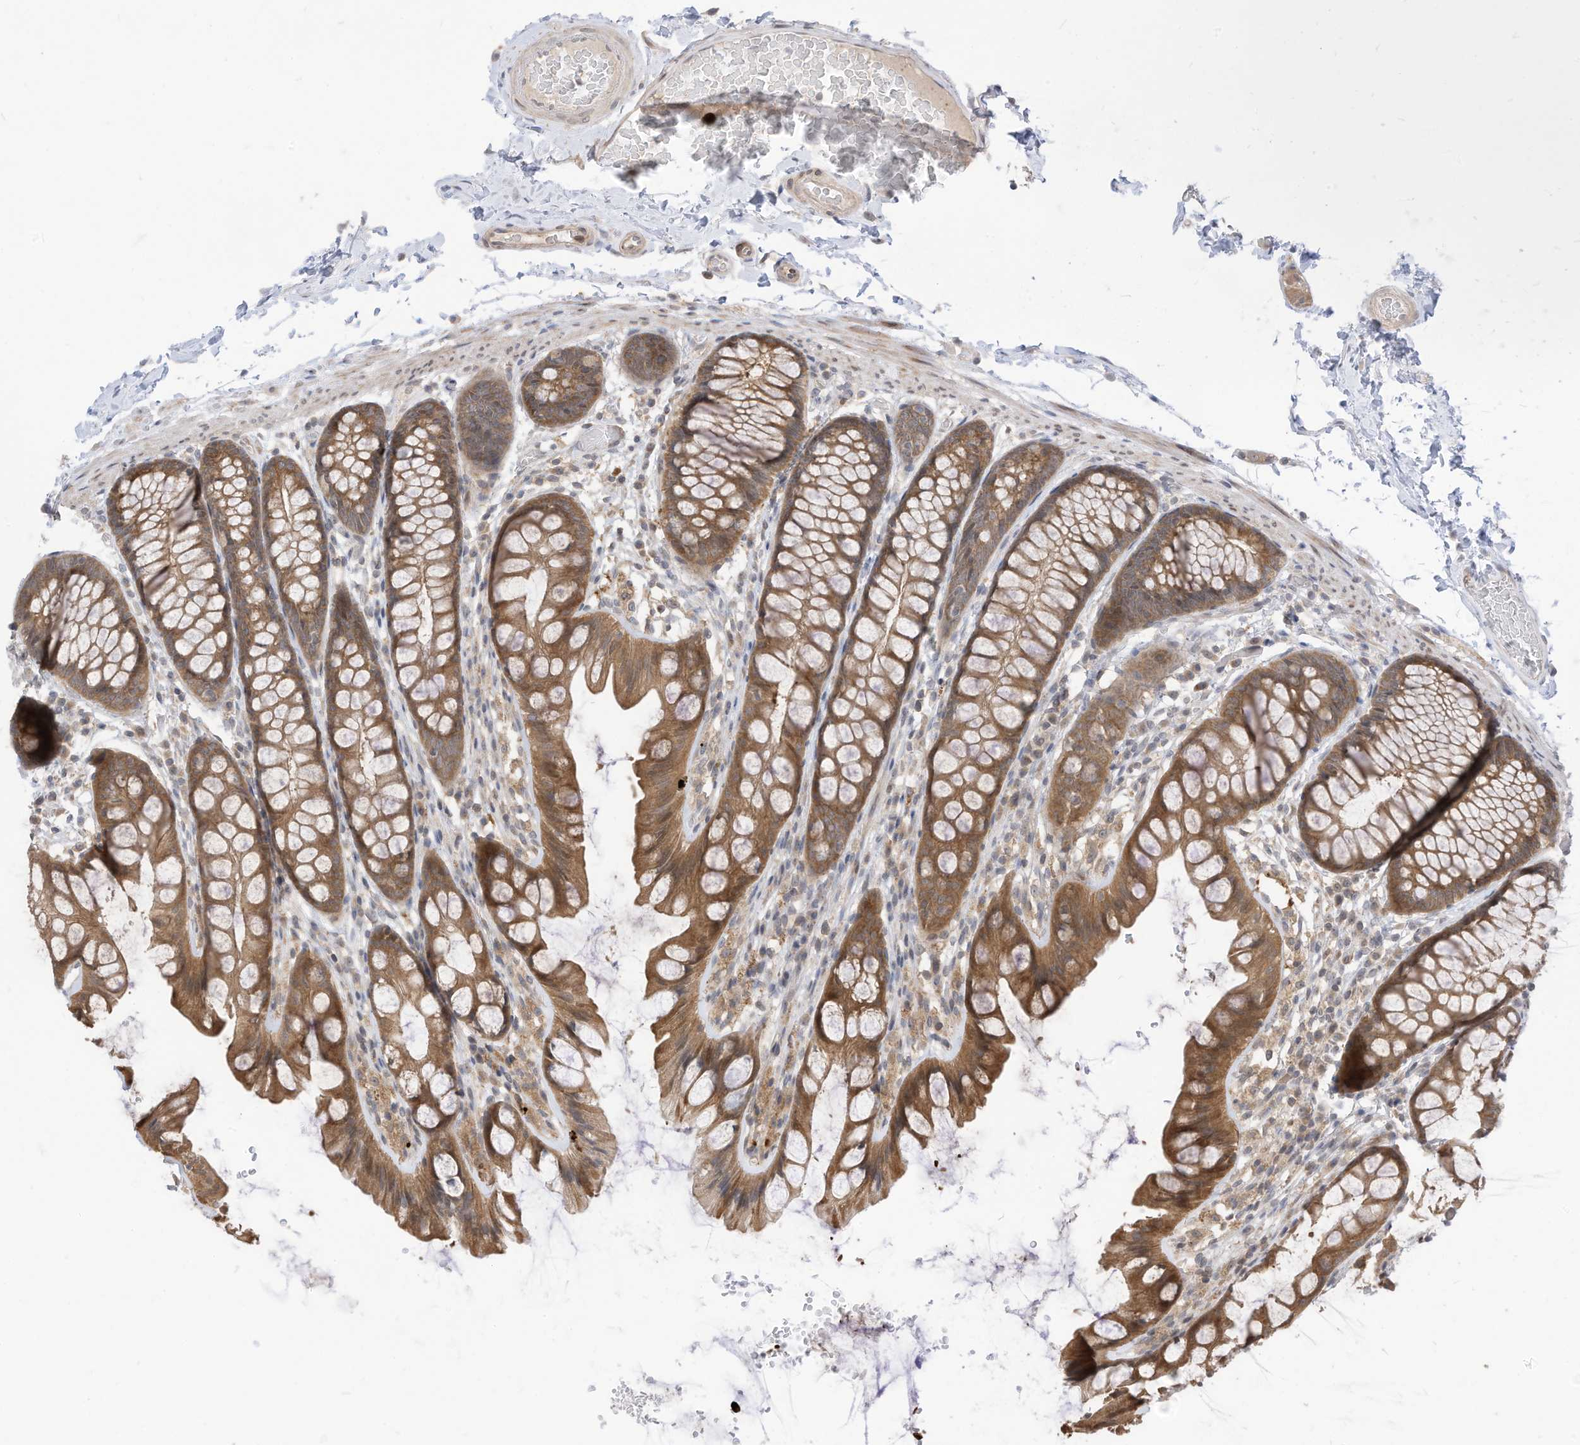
{"staining": {"intensity": "weak", "quantity": ">75%", "location": "cytoplasmic/membranous"}, "tissue": "colon", "cell_type": "Endothelial cells", "image_type": "normal", "snomed": [{"axis": "morphology", "description": "Normal tissue, NOS"}, {"axis": "topography", "description": "Colon"}], "caption": "Immunohistochemical staining of benign human colon exhibits weak cytoplasmic/membranous protein positivity in approximately >75% of endothelial cells.", "gene": "CNKSR1", "patient": {"sex": "male", "age": 47}}